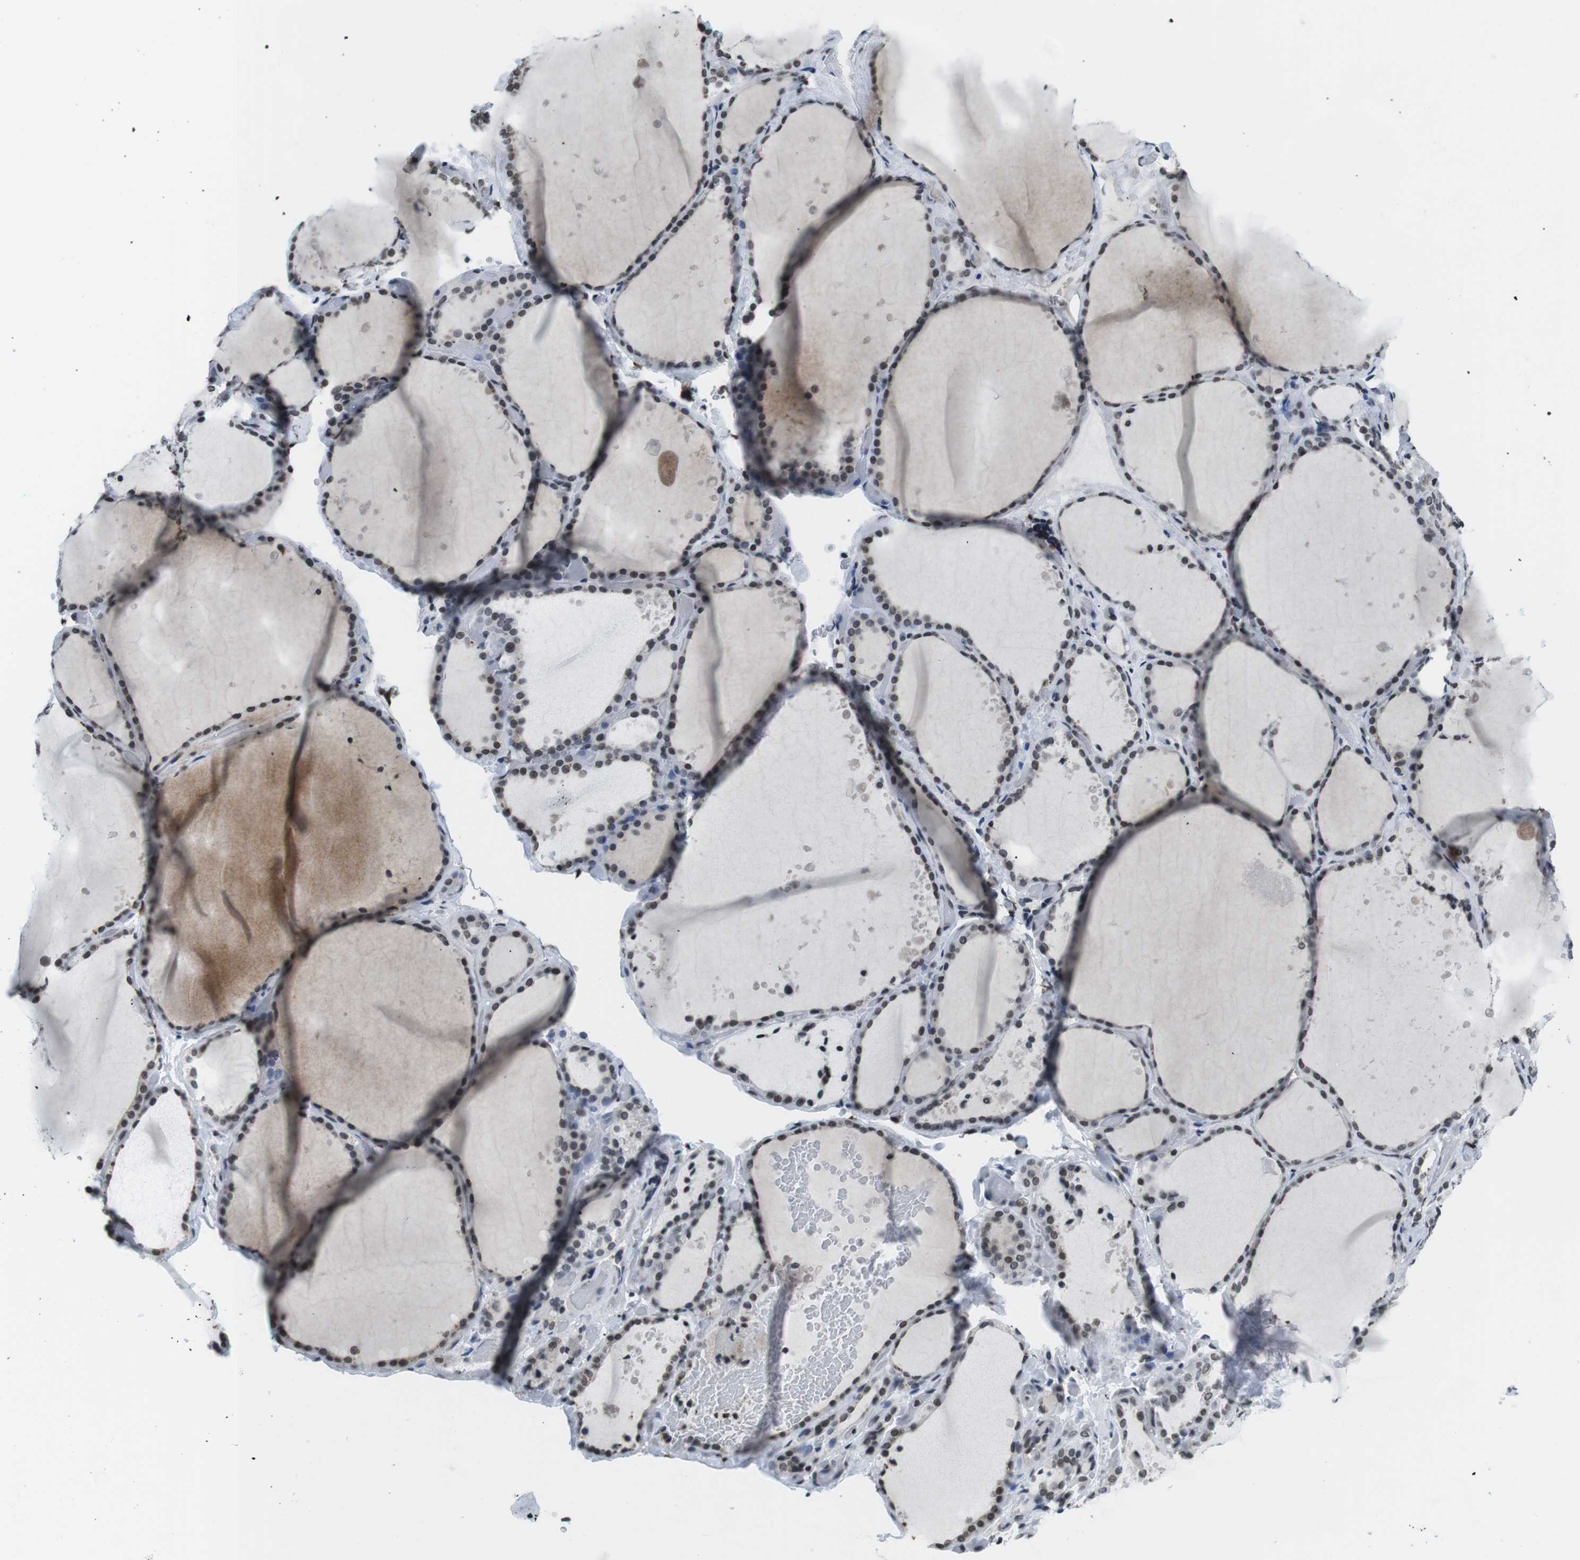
{"staining": {"intensity": "weak", "quantity": ">75%", "location": "nuclear"}, "tissue": "thyroid gland", "cell_type": "Glandular cells", "image_type": "normal", "snomed": [{"axis": "morphology", "description": "Normal tissue, NOS"}, {"axis": "topography", "description": "Thyroid gland"}], "caption": "Thyroid gland stained for a protein demonstrates weak nuclear positivity in glandular cells. Immunohistochemistry (ihc) stains the protein in brown and the nuclei are stained blue.", "gene": "E2F2", "patient": {"sex": "female", "age": 44}}